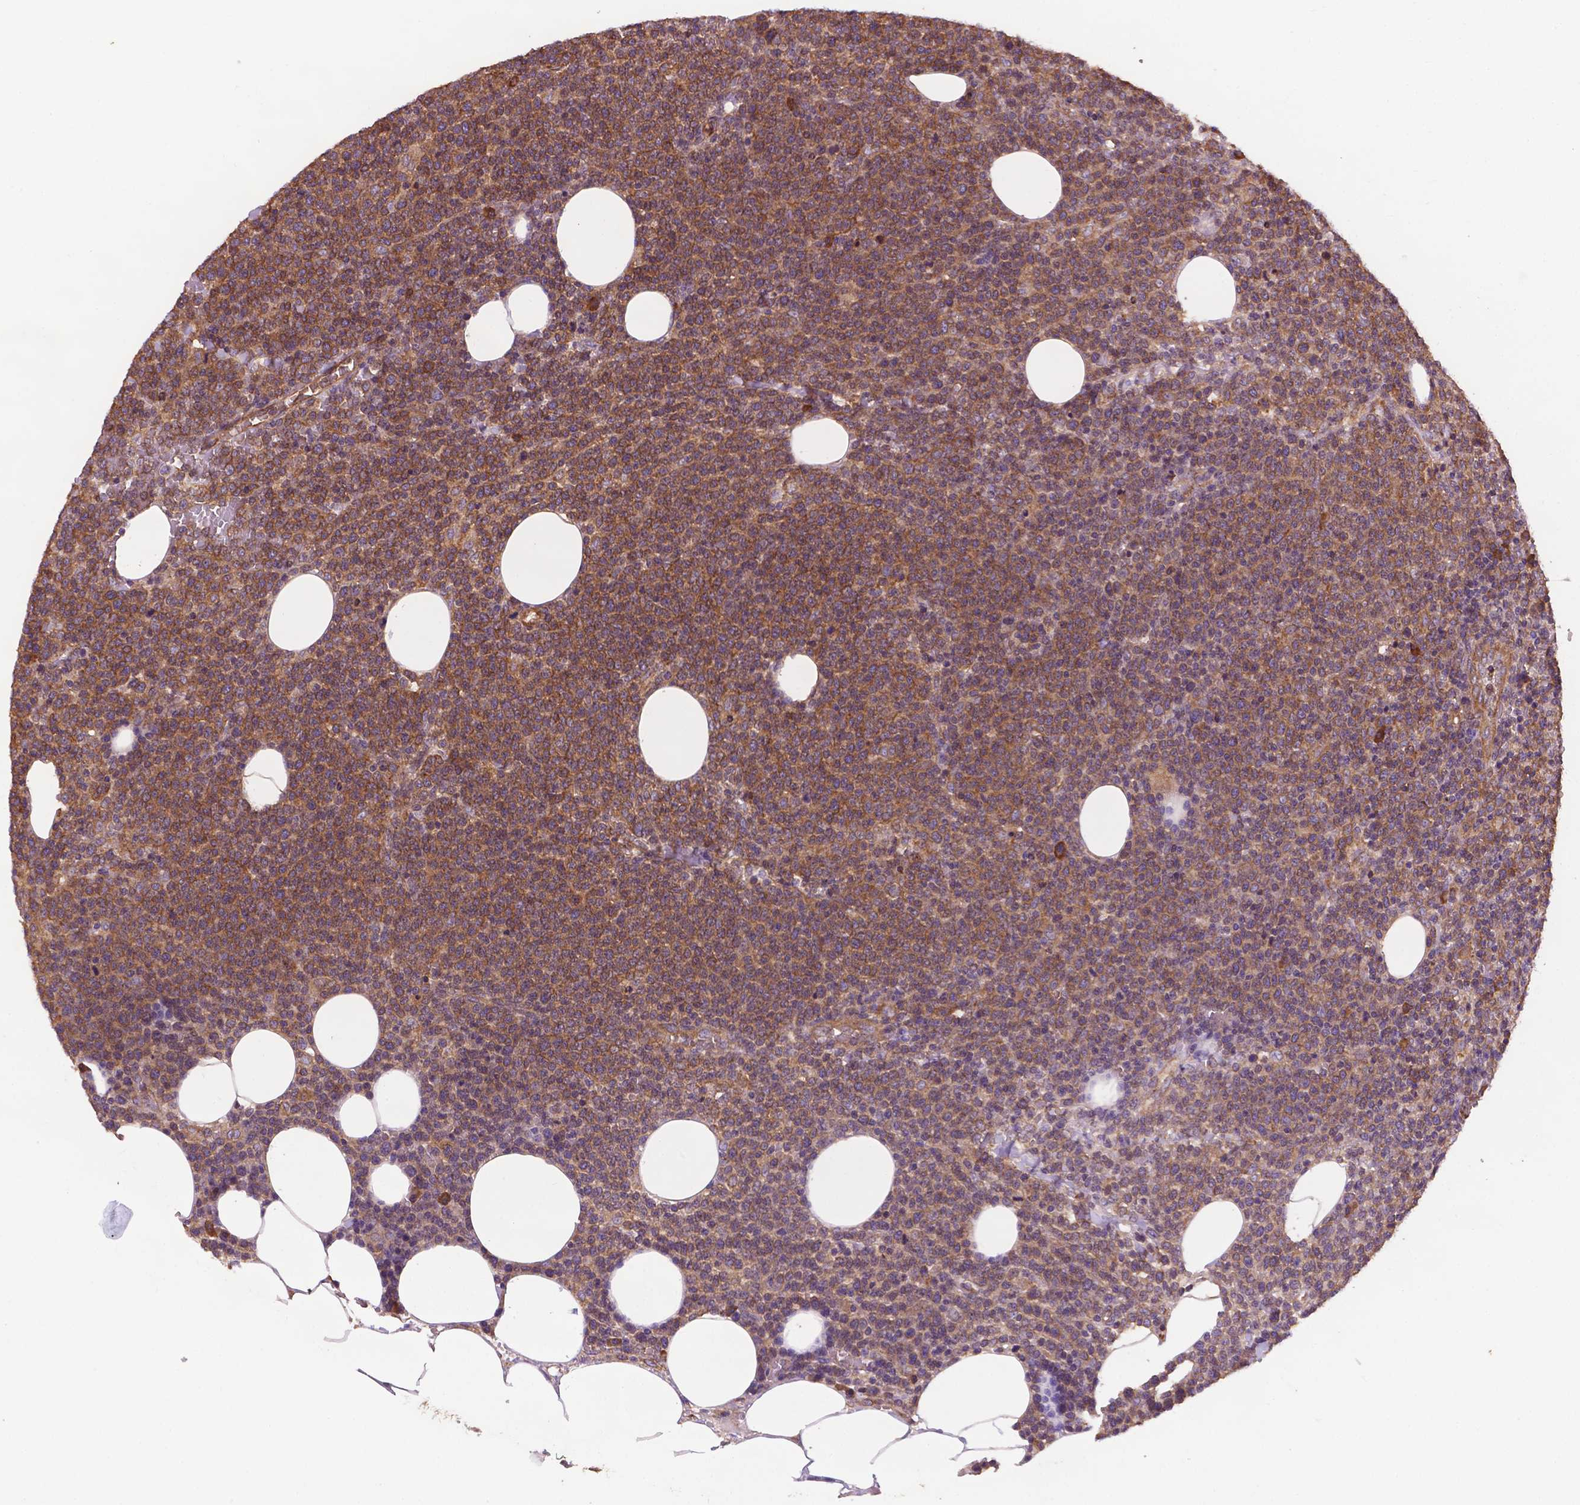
{"staining": {"intensity": "moderate", "quantity": ">75%", "location": "cytoplasmic/membranous"}, "tissue": "lymphoma", "cell_type": "Tumor cells", "image_type": "cancer", "snomed": [{"axis": "morphology", "description": "Malignant lymphoma, non-Hodgkin's type, High grade"}, {"axis": "topography", "description": "Lymph node"}], "caption": "Tumor cells reveal medium levels of moderate cytoplasmic/membranous staining in about >75% of cells in malignant lymphoma, non-Hodgkin's type (high-grade). Using DAB (brown) and hematoxylin (blue) stains, captured at high magnification using brightfield microscopy.", "gene": "CCDC71L", "patient": {"sex": "male", "age": 61}}